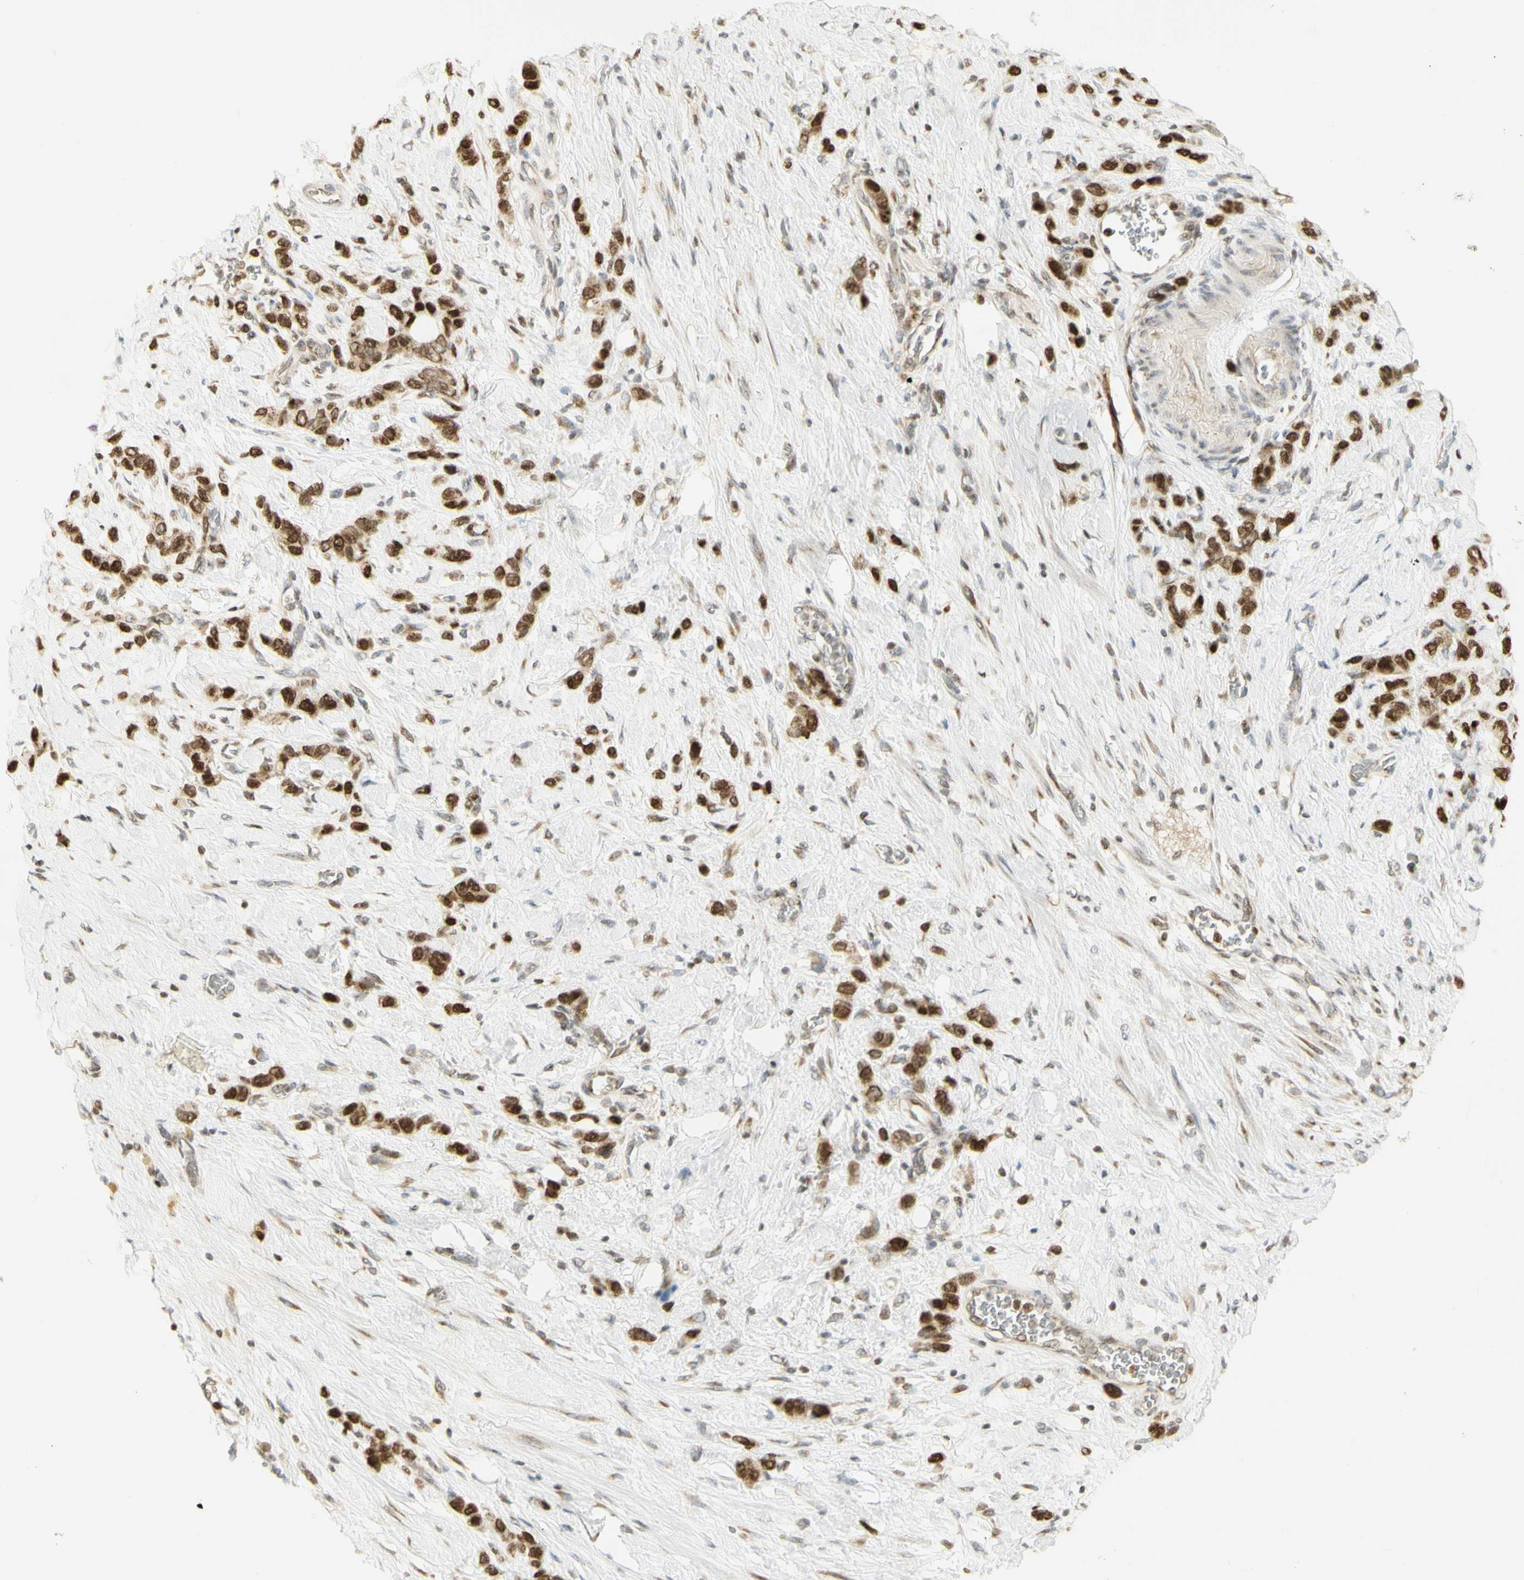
{"staining": {"intensity": "strong", "quantity": ">75%", "location": "cytoplasmic/membranous,nuclear"}, "tissue": "stomach cancer", "cell_type": "Tumor cells", "image_type": "cancer", "snomed": [{"axis": "morphology", "description": "Adenocarcinoma, NOS"}, {"axis": "morphology", "description": "Adenocarcinoma, High grade"}, {"axis": "topography", "description": "Stomach, upper"}, {"axis": "topography", "description": "Stomach, lower"}], "caption": "Immunohistochemical staining of stomach adenocarcinoma demonstrates high levels of strong cytoplasmic/membranous and nuclear expression in about >75% of tumor cells. Nuclei are stained in blue.", "gene": "KIF11", "patient": {"sex": "female", "age": 65}}